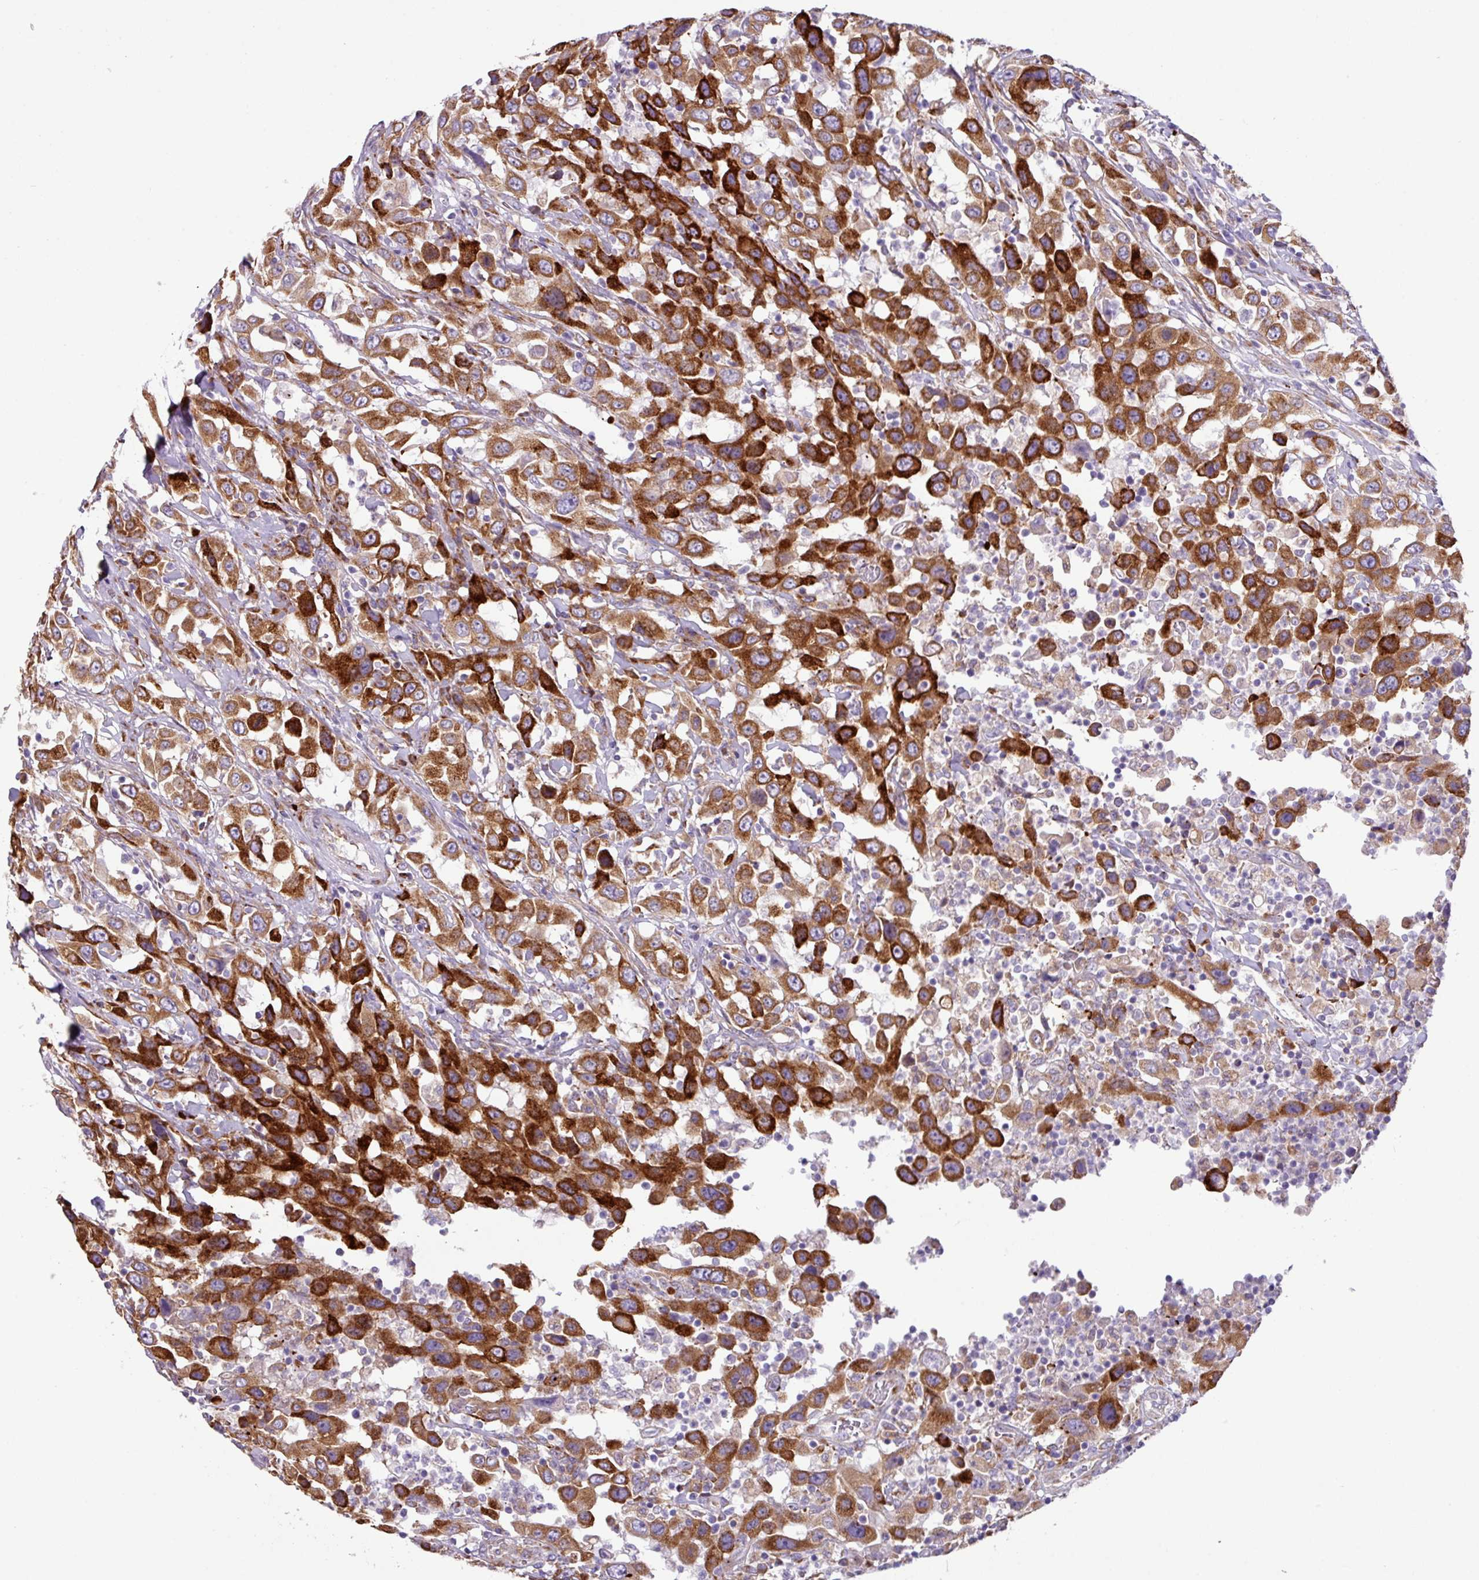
{"staining": {"intensity": "strong", "quantity": ">75%", "location": "cytoplasmic/membranous"}, "tissue": "urothelial cancer", "cell_type": "Tumor cells", "image_type": "cancer", "snomed": [{"axis": "morphology", "description": "Urothelial carcinoma, High grade"}, {"axis": "topography", "description": "Urinary bladder"}], "caption": "Human urothelial carcinoma (high-grade) stained with a brown dye exhibits strong cytoplasmic/membranous positive positivity in about >75% of tumor cells.", "gene": "RGS21", "patient": {"sex": "male", "age": 61}}